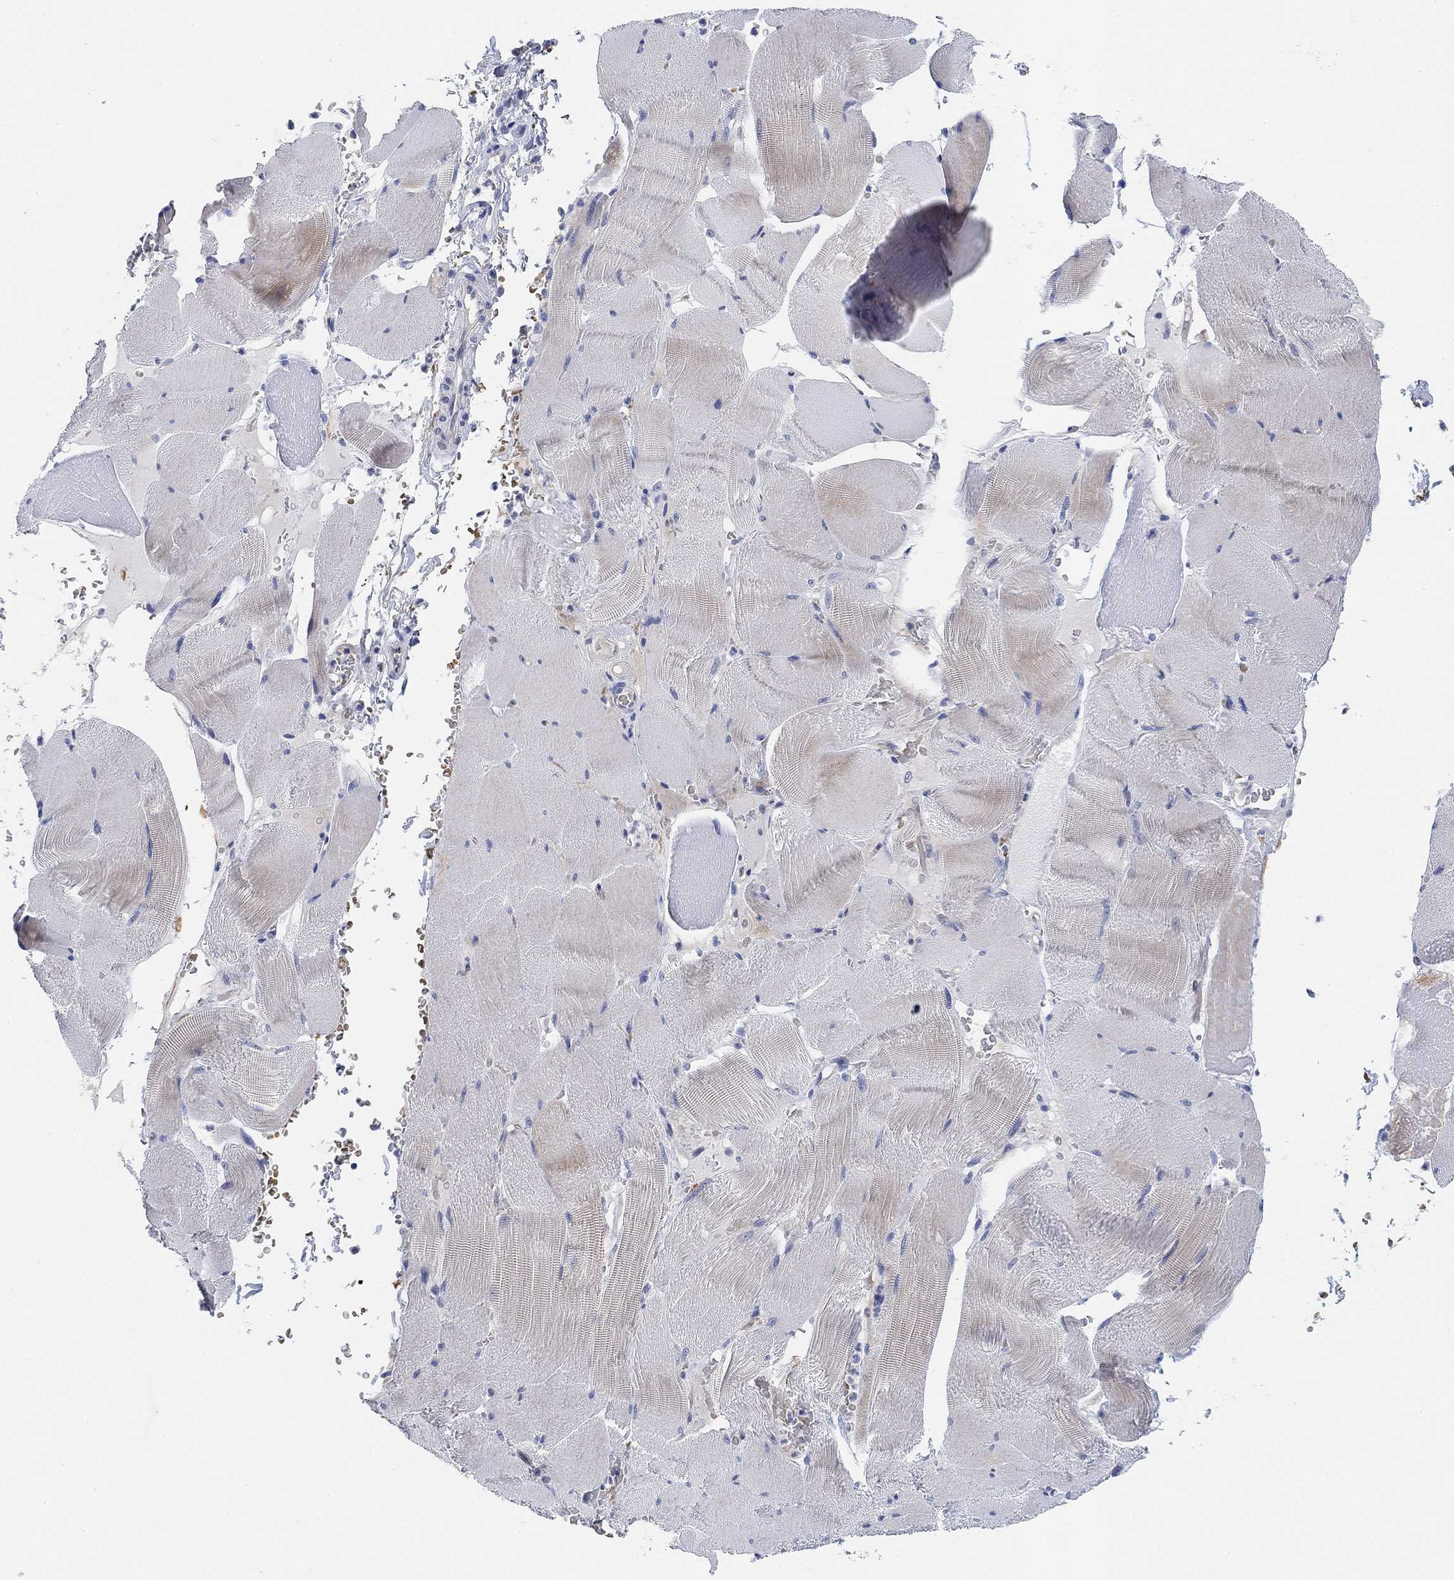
{"staining": {"intensity": "negative", "quantity": "none", "location": "none"}, "tissue": "skeletal muscle", "cell_type": "Myocytes", "image_type": "normal", "snomed": [{"axis": "morphology", "description": "Normal tissue, NOS"}, {"axis": "topography", "description": "Skeletal muscle"}], "caption": "The photomicrograph exhibits no significant positivity in myocytes of skeletal muscle. (DAB (3,3'-diaminobenzidine) immunohistochemistry with hematoxylin counter stain).", "gene": "PAX6", "patient": {"sex": "male", "age": 56}}